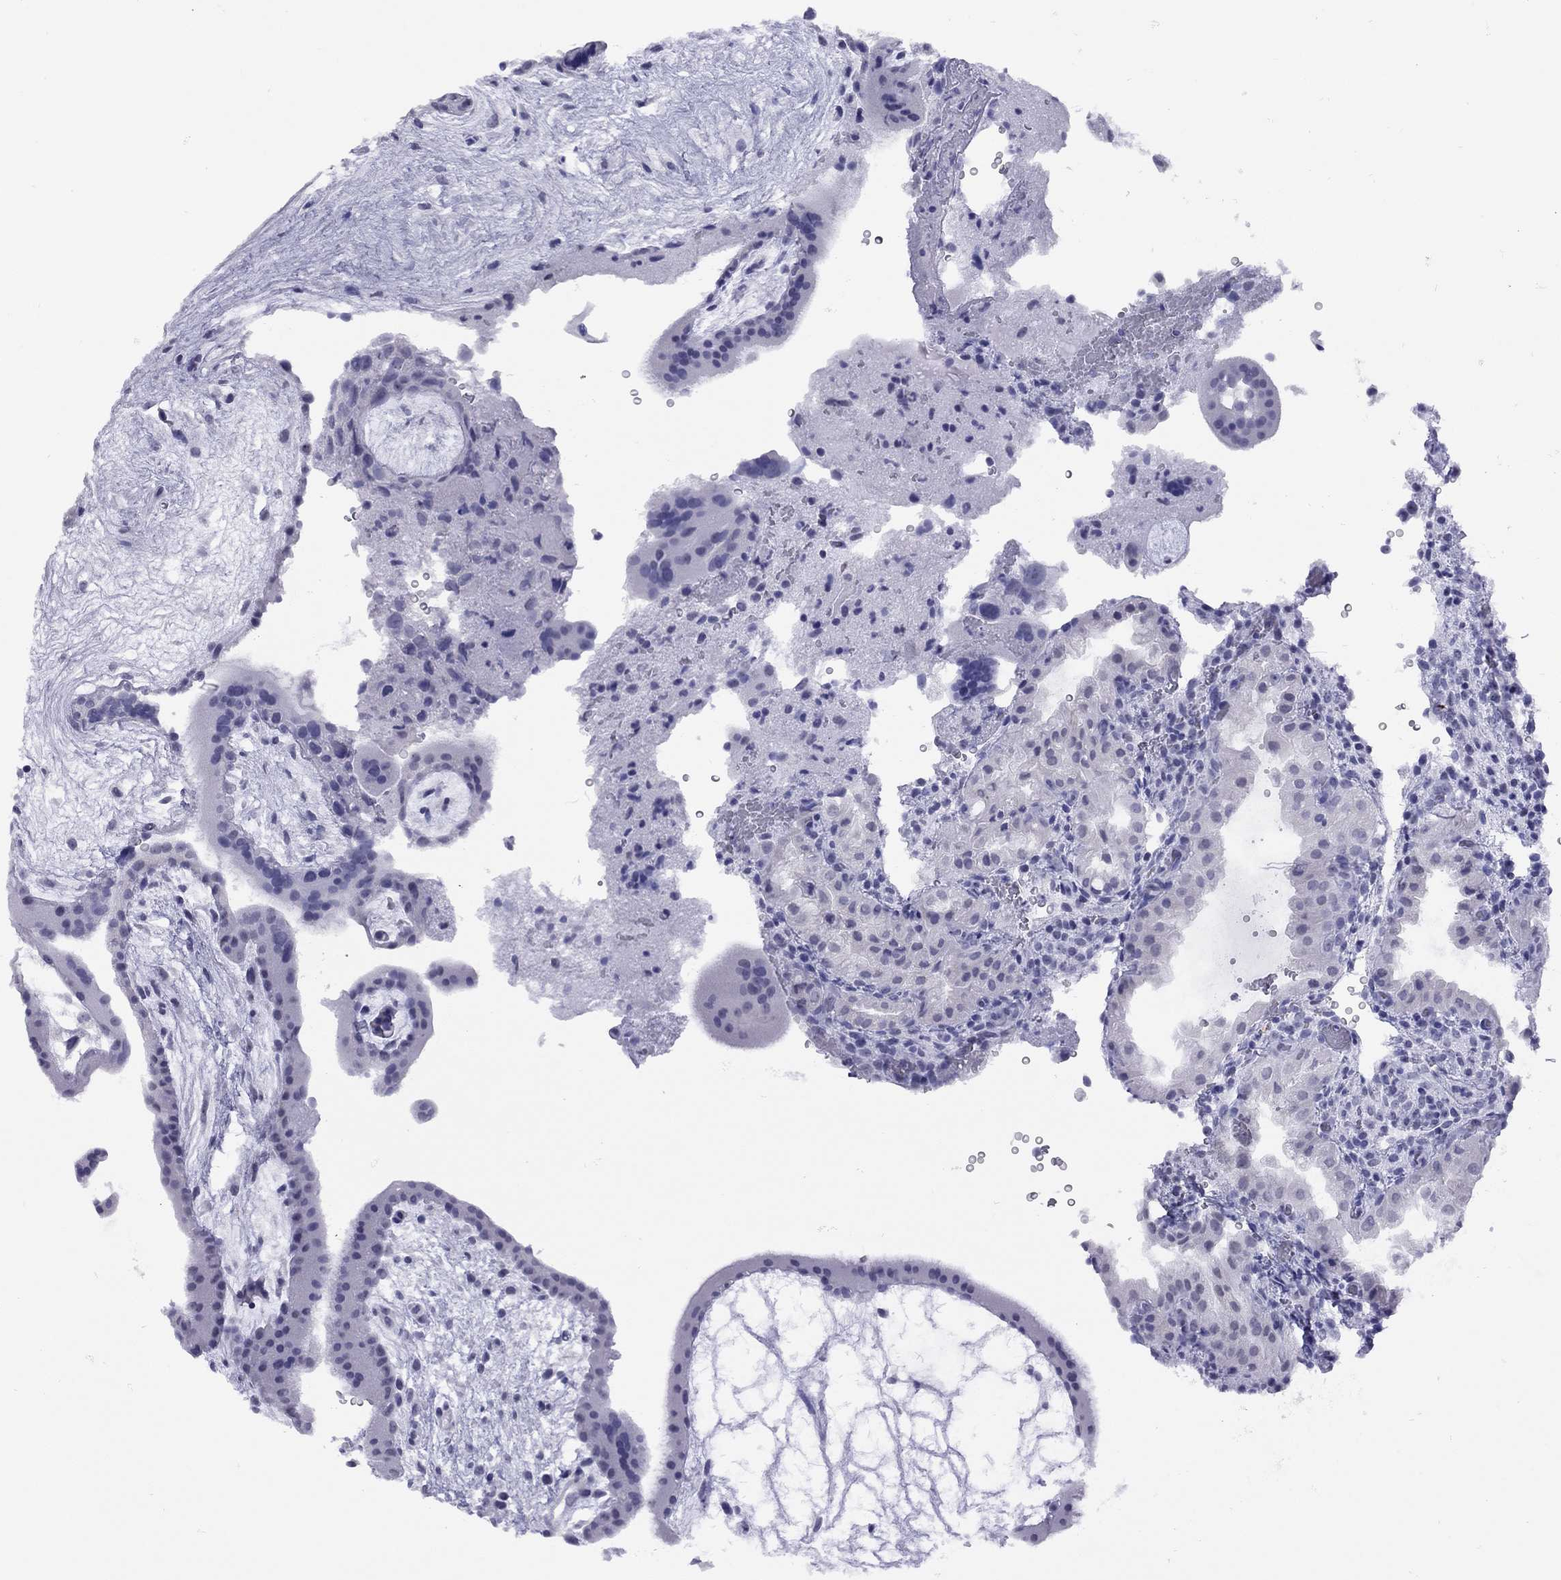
{"staining": {"intensity": "negative", "quantity": "none", "location": "none"}, "tissue": "placenta", "cell_type": "Trophoblastic cells", "image_type": "normal", "snomed": [{"axis": "morphology", "description": "Normal tissue, NOS"}, {"axis": "topography", "description": "Placenta"}], "caption": "Human placenta stained for a protein using IHC demonstrates no expression in trophoblastic cells.", "gene": "LYAR", "patient": {"sex": "female", "age": 19}}